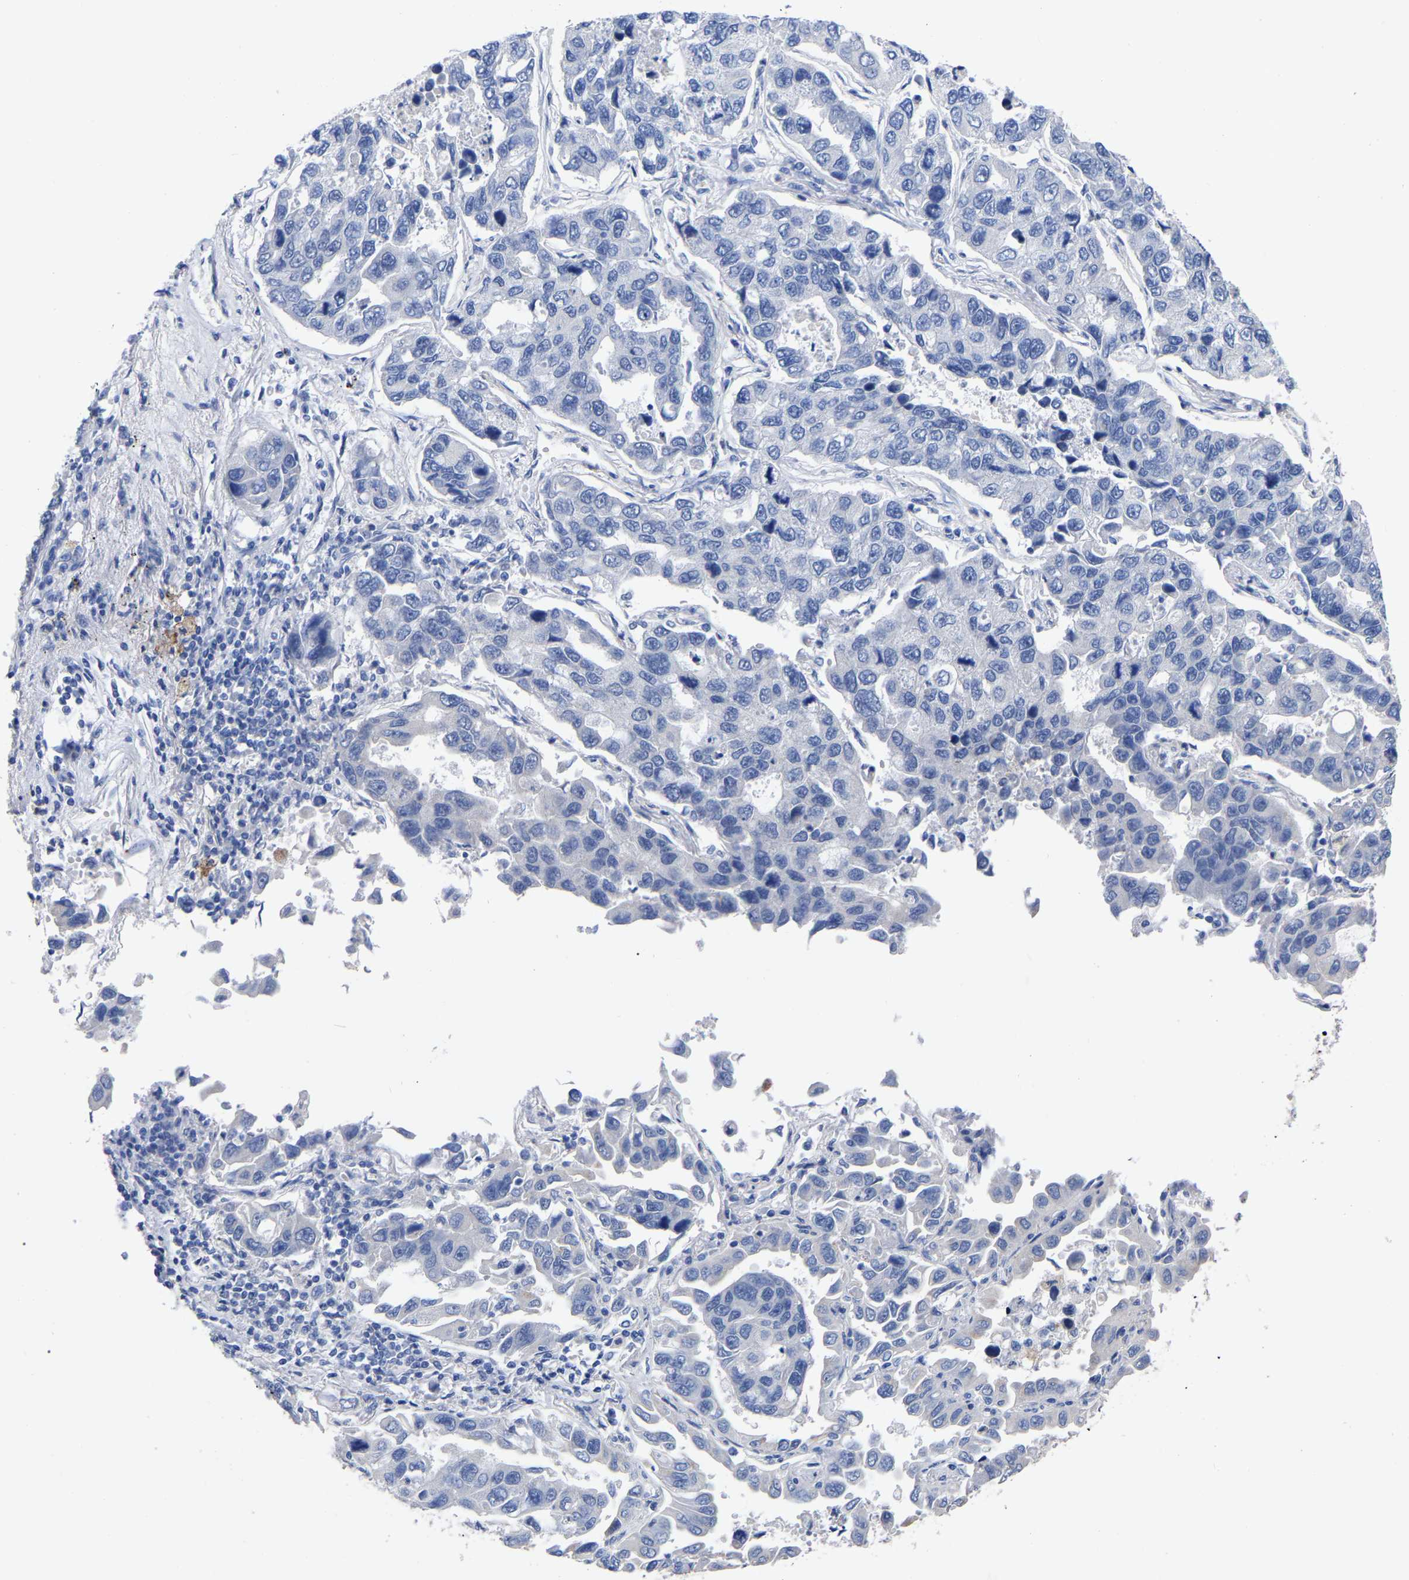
{"staining": {"intensity": "negative", "quantity": "none", "location": "none"}, "tissue": "lung cancer", "cell_type": "Tumor cells", "image_type": "cancer", "snomed": [{"axis": "morphology", "description": "Adenocarcinoma, NOS"}, {"axis": "topography", "description": "Lung"}], "caption": "A high-resolution photomicrograph shows immunohistochemistry staining of lung adenocarcinoma, which exhibits no significant expression in tumor cells. The staining was performed using DAB to visualize the protein expression in brown, while the nuclei were stained in blue with hematoxylin (Magnification: 20x).", "gene": "ANXA13", "patient": {"sex": "male", "age": 64}}